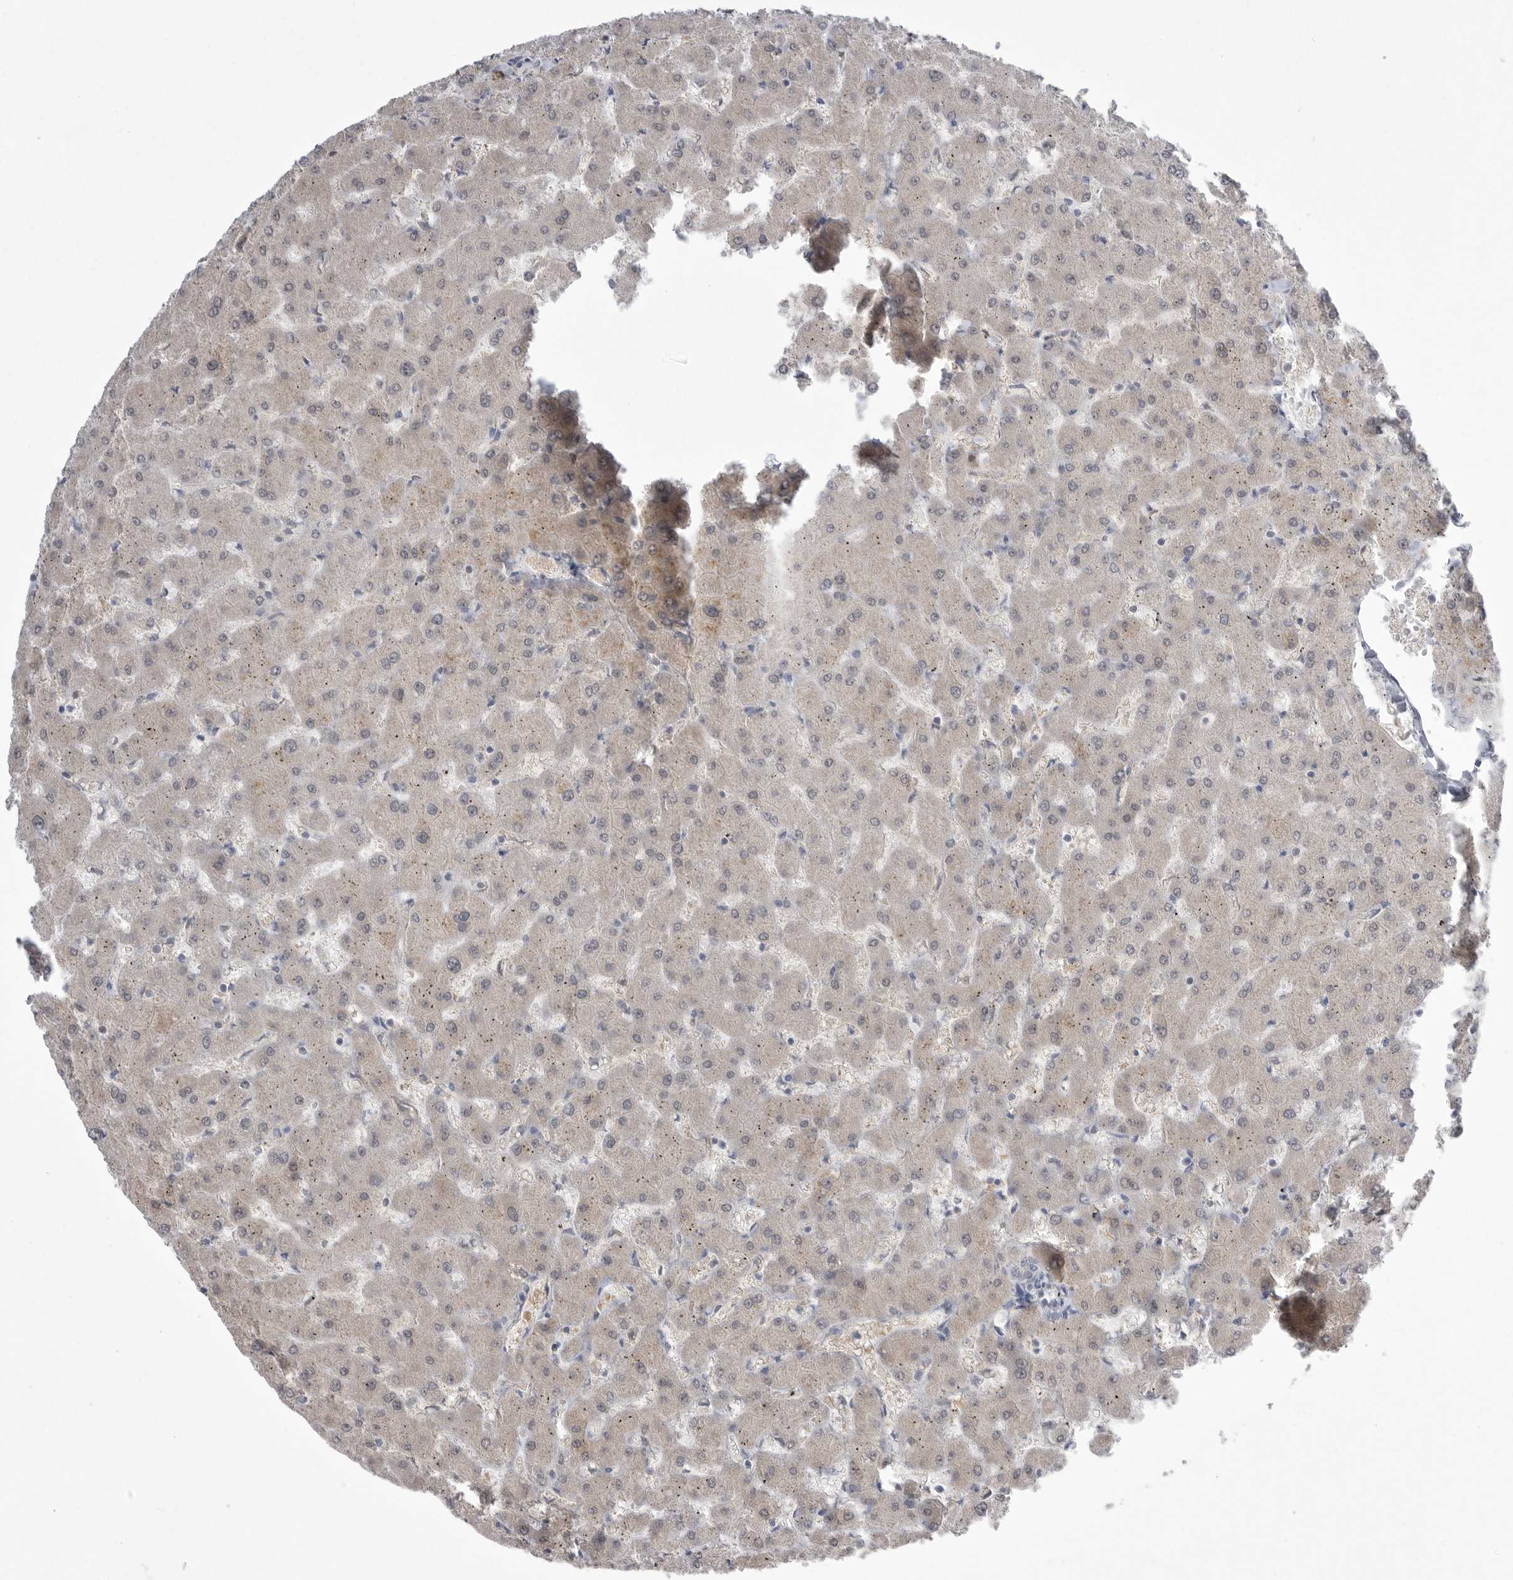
{"staining": {"intensity": "negative", "quantity": "none", "location": "none"}, "tissue": "liver", "cell_type": "Cholangiocytes", "image_type": "normal", "snomed": [{"axis": "morphology", "description": "Normal tissue, NOS"}, {"axis": "topography", "description": "Liver"}], "caption": "Immunohistochemistry of unremarkable human liver shows no staining in cholangiocytes.", "gene": "KYAT3", "patient": {"sex": "female", "age": 63}}